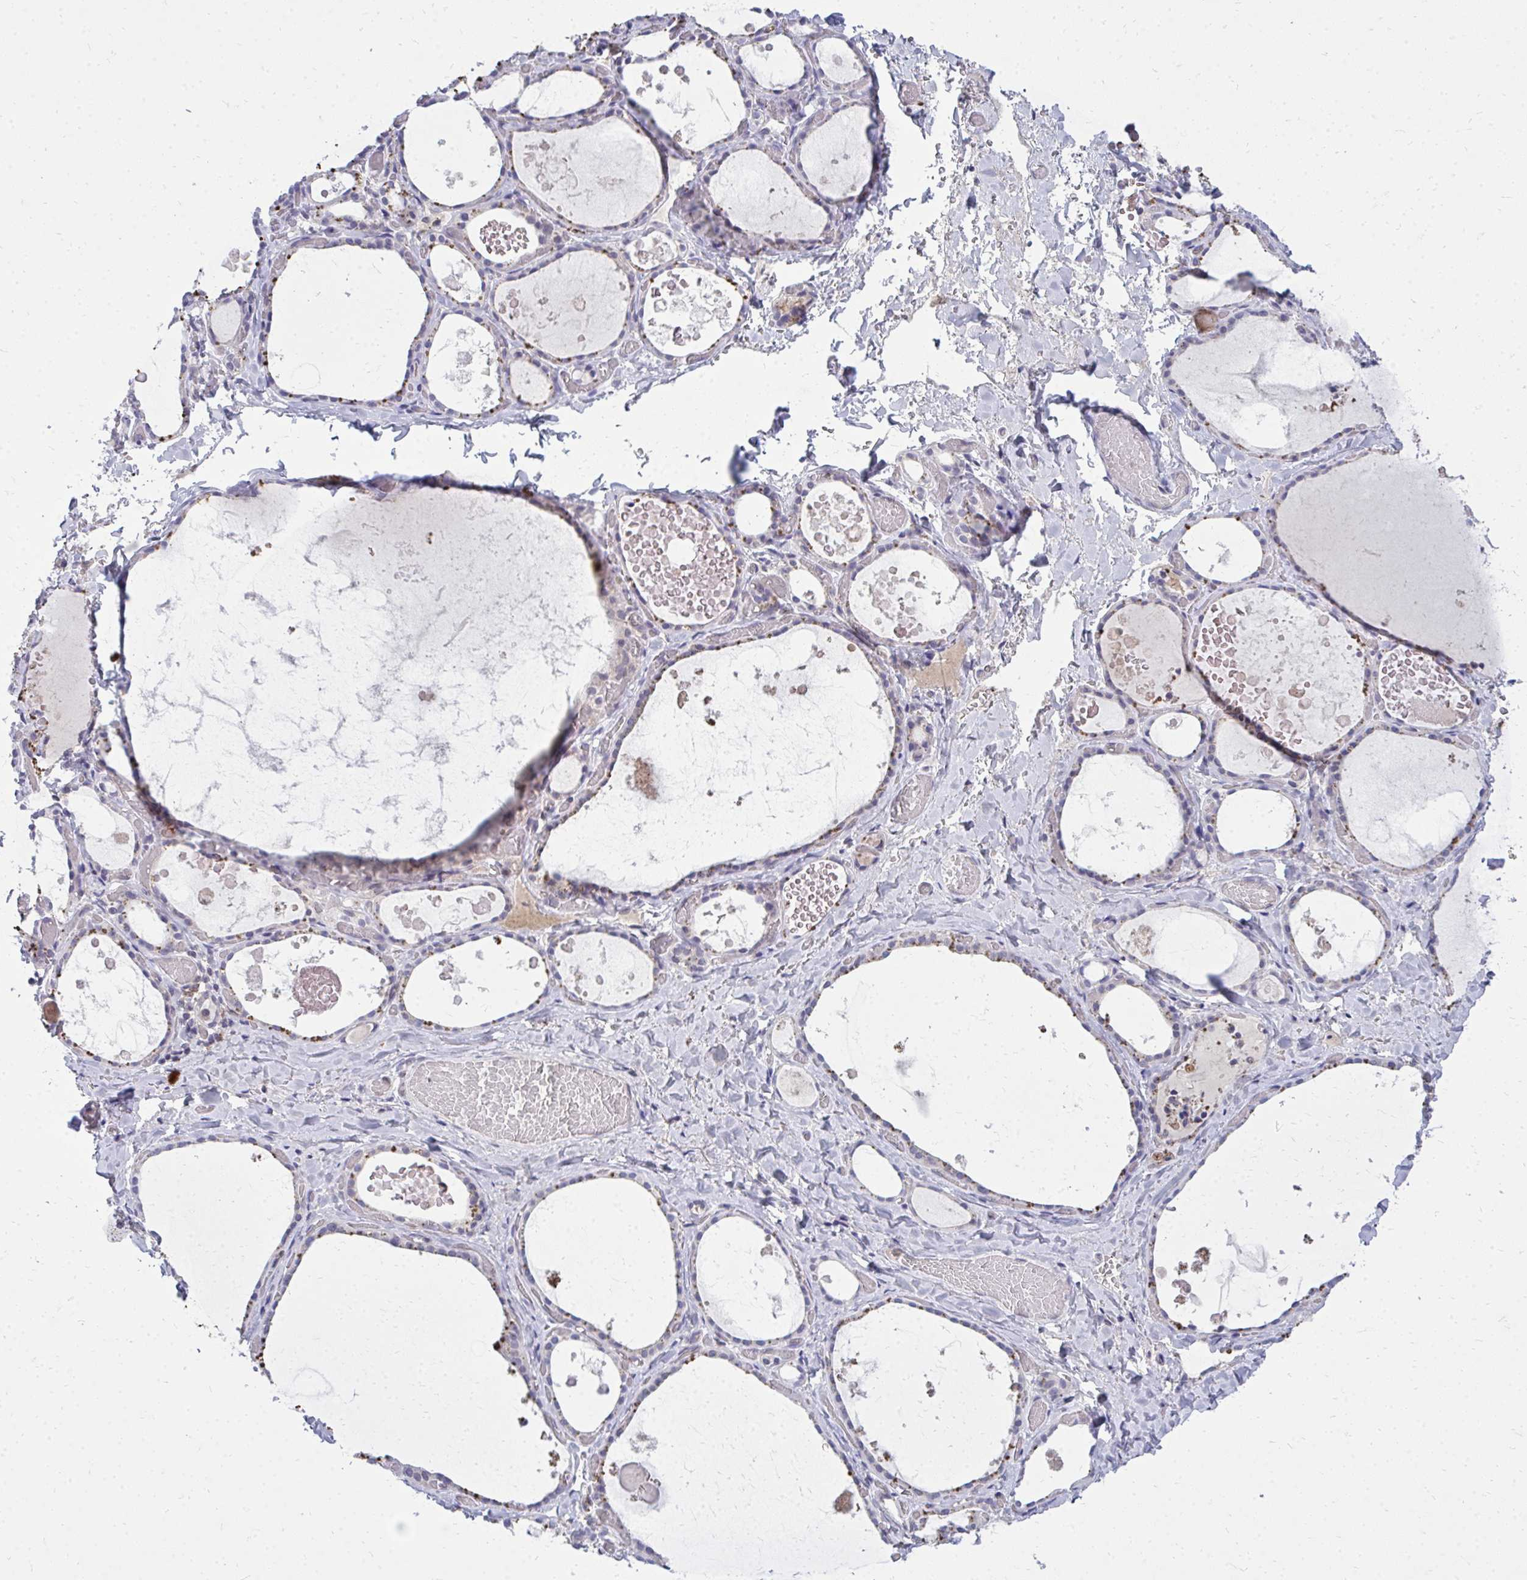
{"staining": {"intensity": "negative", "quantity": "none", "location": "none"}, "tissue": "thyroid gland", "cell_type": "Glandular cells", "image_type": "normal", "snomed": [{"axis": "morphology", "description": "Normal tissue, NOS"}, {"axis": "topography", "description": "Thyroid gland"}], "caption": "Glandular cells show no significant positivity in normal thyroid gland. The staining is performed using DAB (3,3'-diaminobenzidine) brown chromogen with nuclei counter-stained in using hematoxylin.", "gene": "ACSL5", "patient": {"sex": "female", "age": 56}}